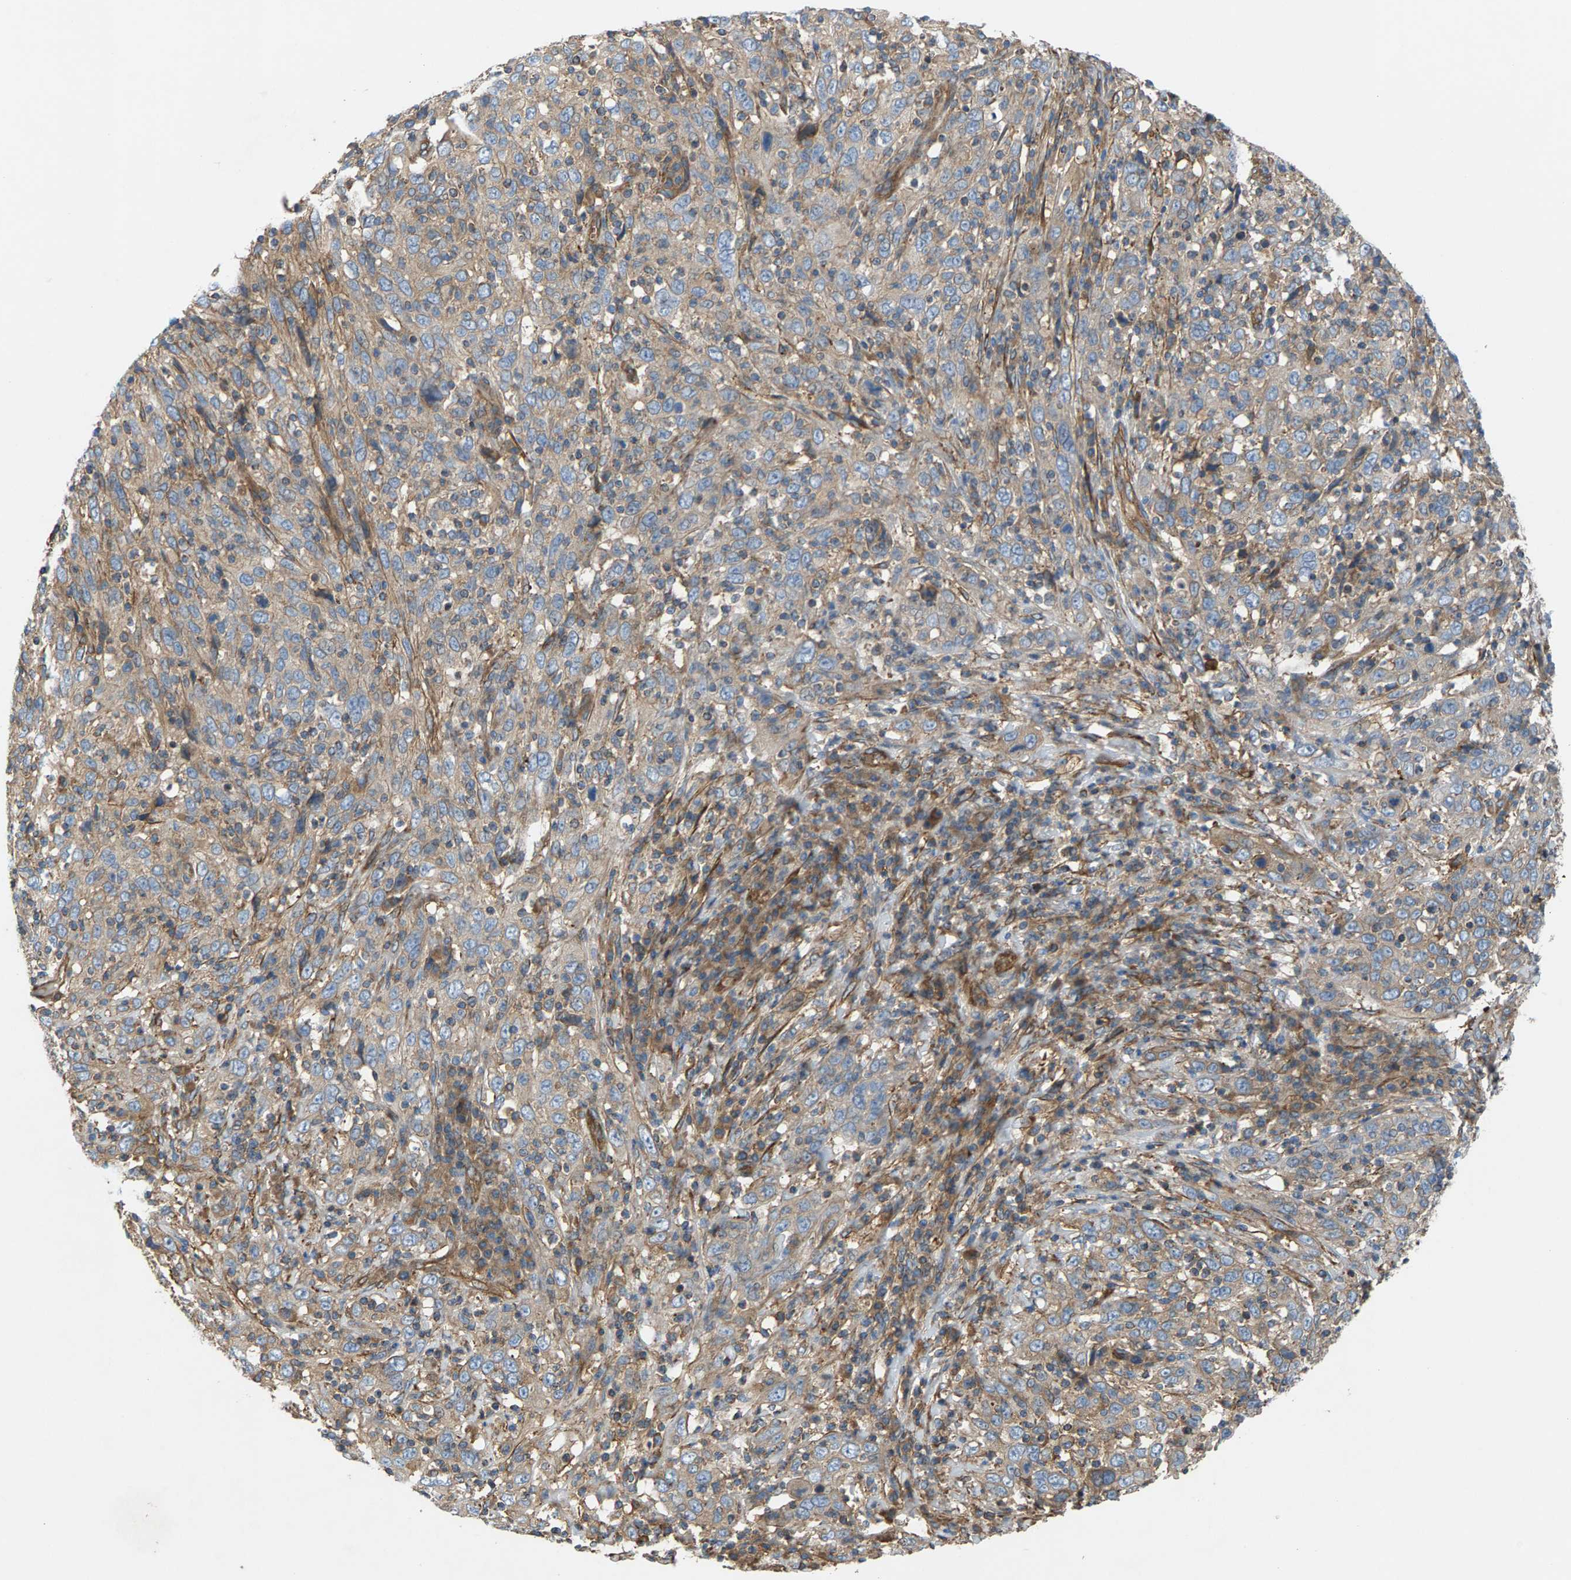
{"staining": {"intensity": "weak", "quantity": "25%-75%", "location": "cytoplasmic/membranous"}, "tissue": "cervical cancer", "cell_type": "Tumor cells", "image_type": "cancer", "snomed": [{"axis": "morphology", "description": "Squamous cell carcinoma, NOS"}, {"axis": "topography", "description": "Cervix"}], "caption": "Human cervical cancer (squamous cell carcinoma) stained with a protein marker reveals weak staining in tumor cells.", "gene": "PDCL", "patient": {"sex": "female", "age": 46}}